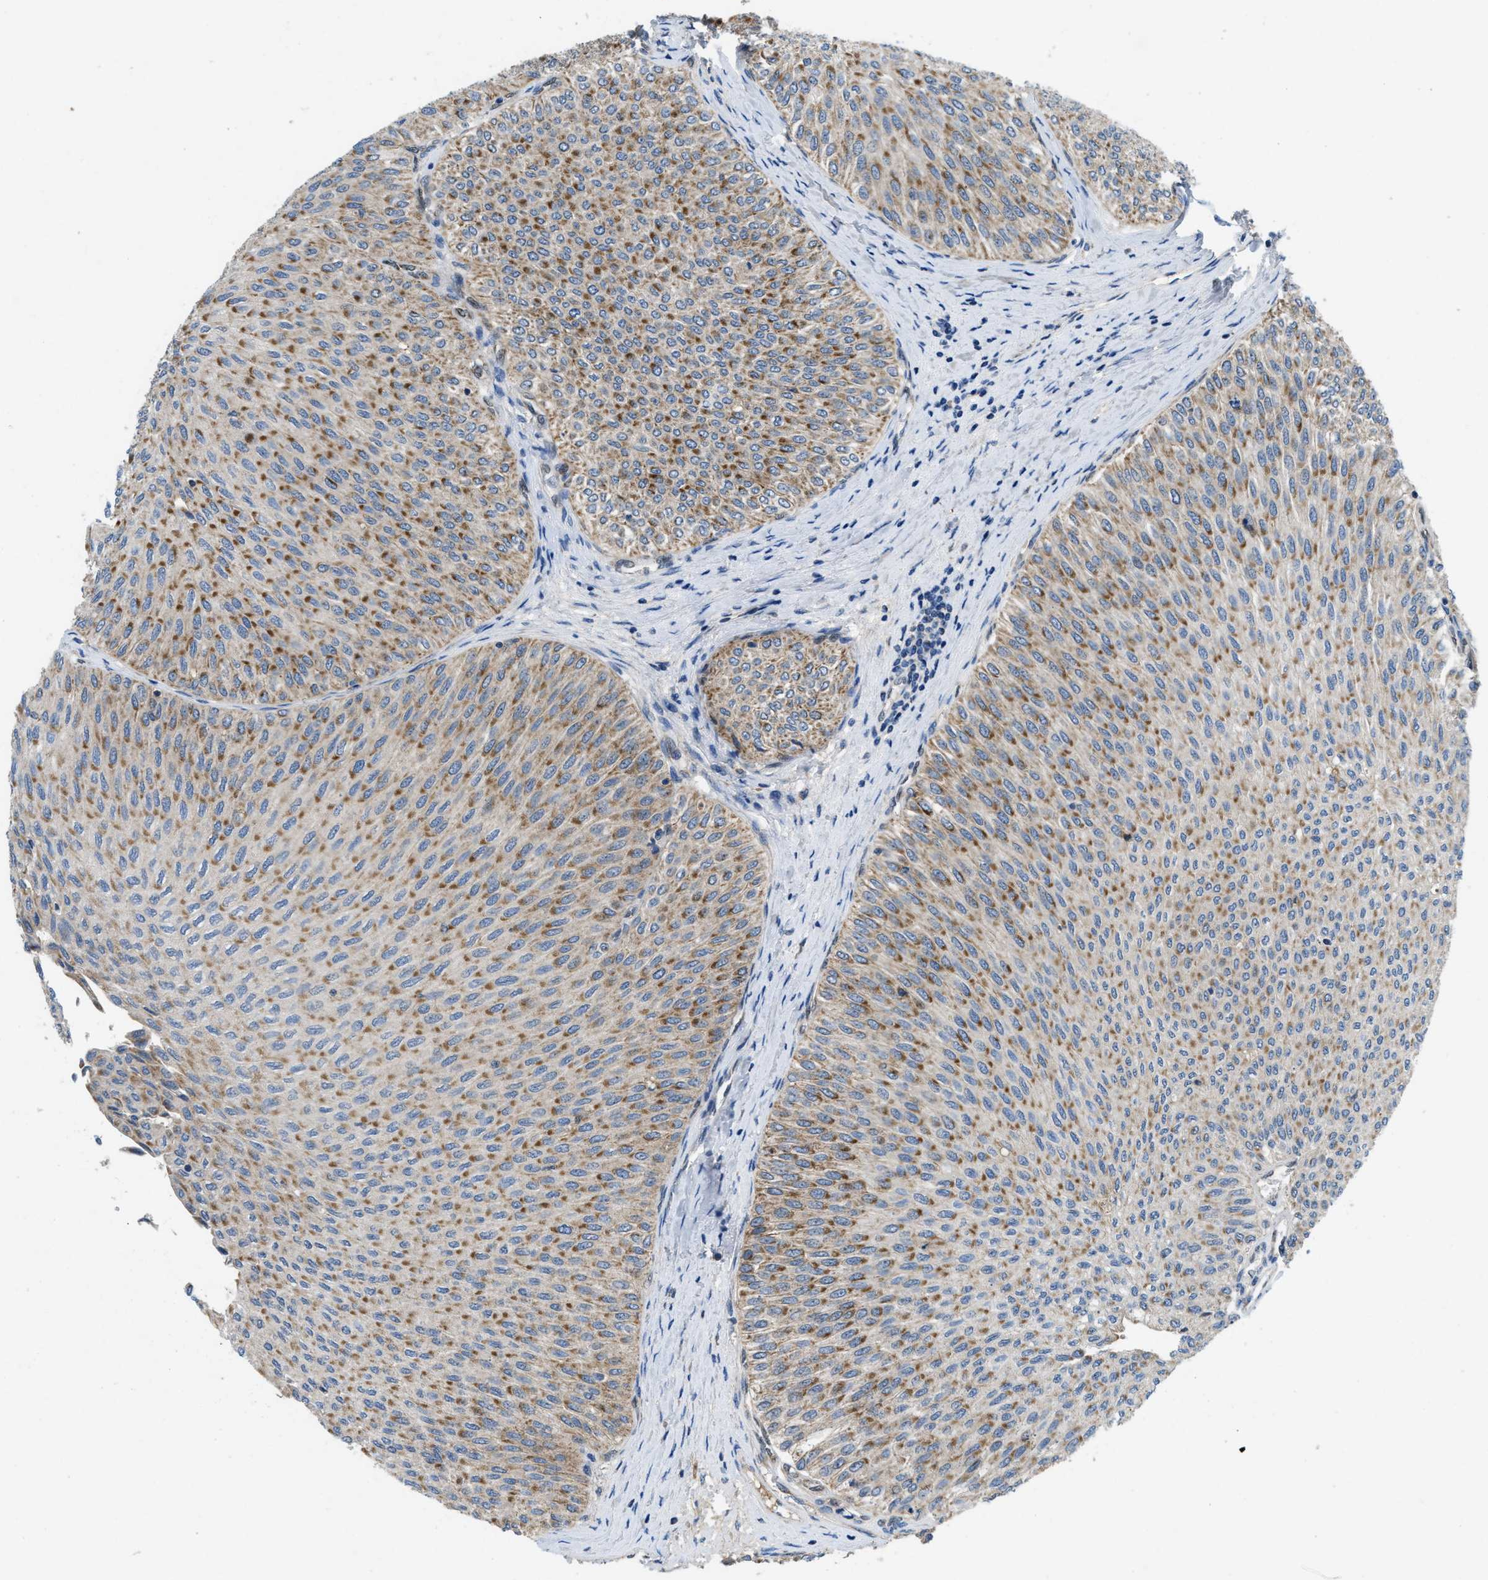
{"staining": {"intensity": "moderate", "quantity": ">75%", "location": "cytoplasmic/membranous"}, "tissue": "urothelial cancer", "cell_type": "Tumor cells", "image_type": "cancer", "snomed": [{"axis": "morphology", "description": "Urothelial carcinoma, Low grade"}, {"axis": "topography", "description": "Urinary bladder"}], "caption": "Immunohistochemical staining of urothelial cancer shows moderate cytoplasmic/membranous protein expression in about >75% of tumor cells.", "gene": "PNKD", "patient": {"sex": "male", "age": 78}}